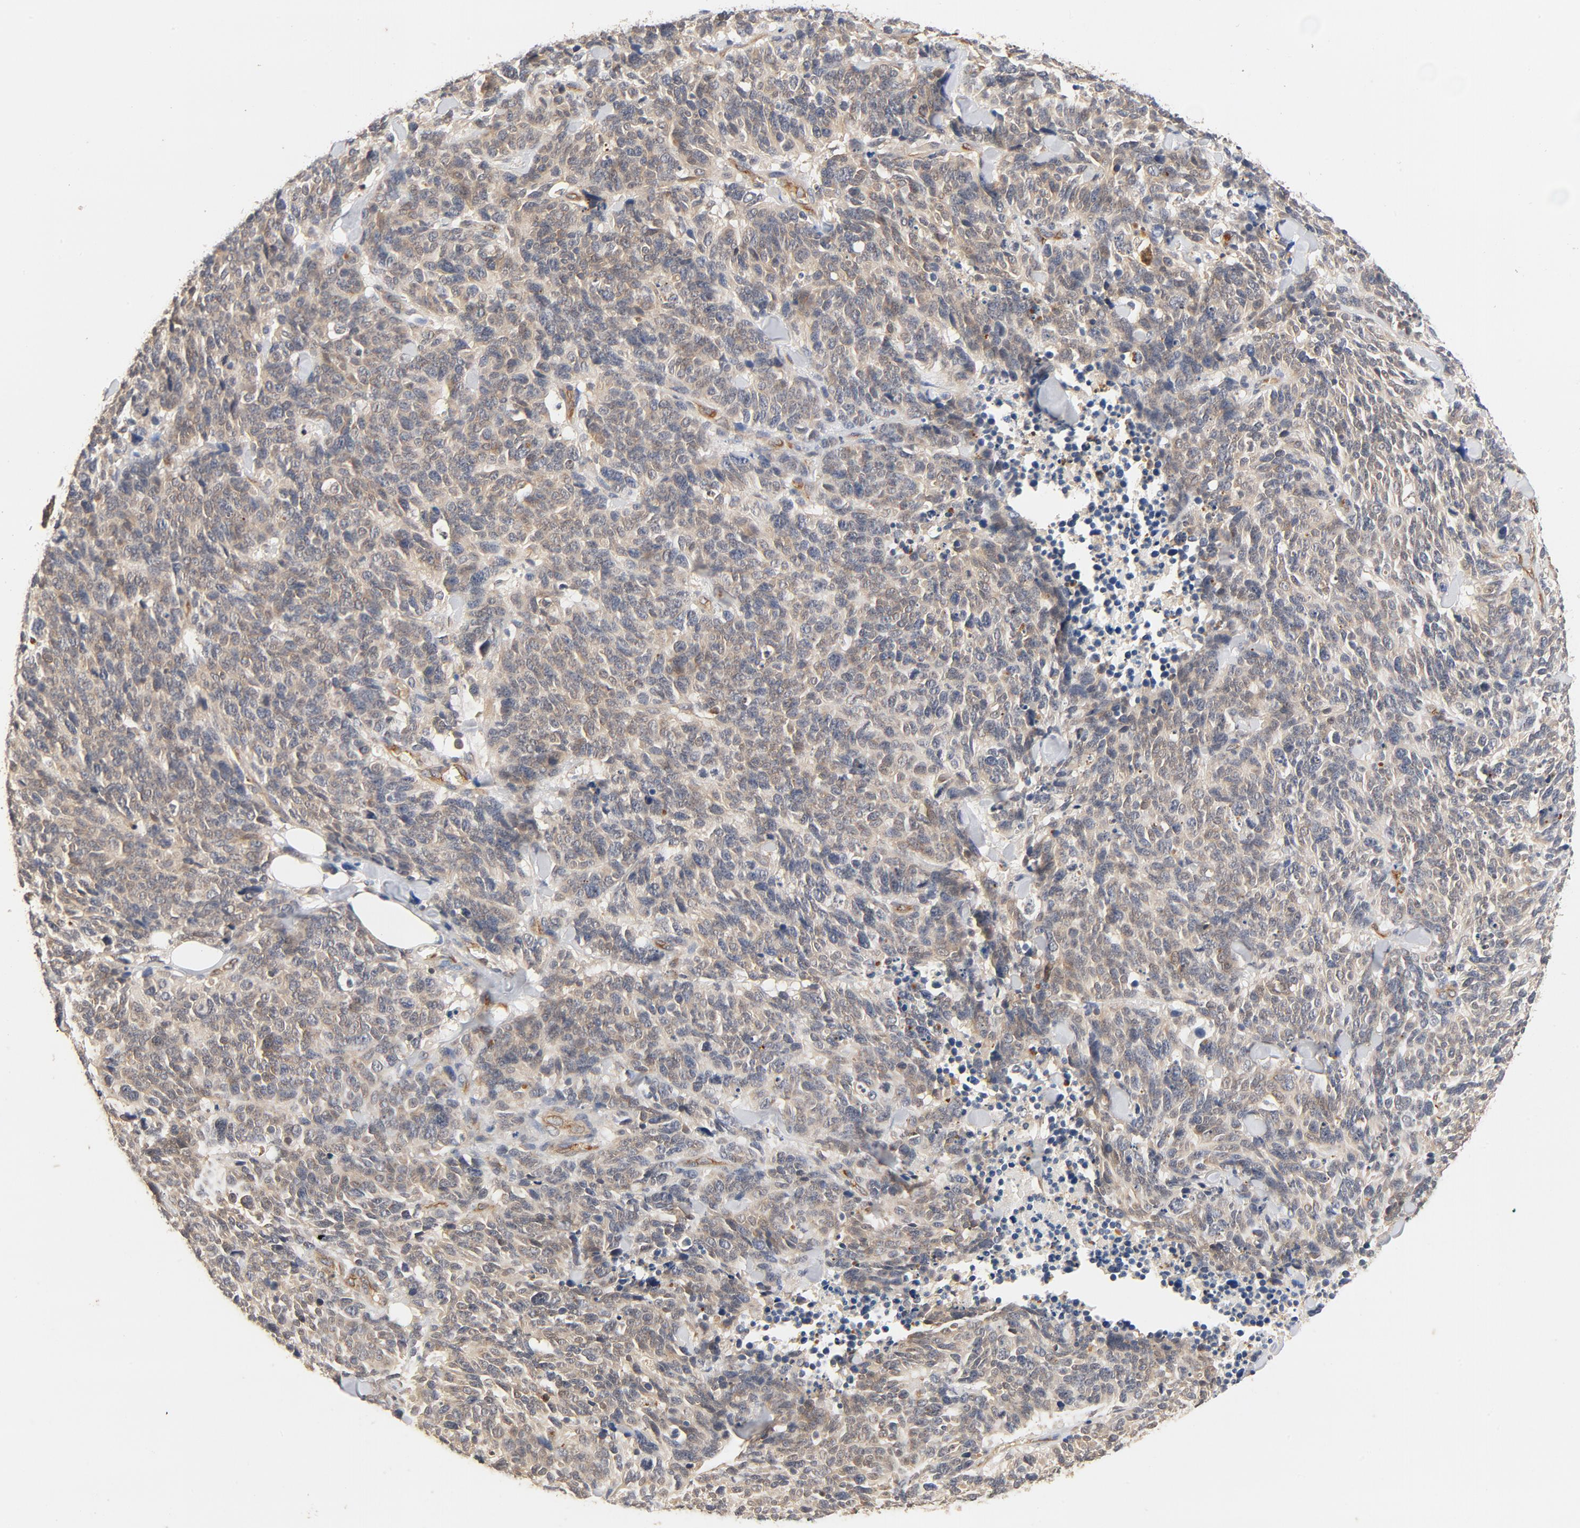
{"staining": {"intensity": "weak", "quantity": ">75%", "location": "cytoplasmic/membranous"}, "tissue": "lung cancer", "cell_type": "Tumor cells", "image_type": "cancer", "snomed": [{"axis": "morphology", "description": "Neoplasm, malignant, NOS"}, {"axis": "topography", "description": "Lung"}], "caption": "IHC histopathology image of neoplastic tissue: human malignant neoplasm (lung) stained using immunohistochemistry reveals low levels of weak protein expression localized specifically in the cytoplasmic/membranous of tumor cells, appearing as a cytoplasmic/membranous brown color.", "gene": "UBE2J1", "patient": {"sex": "female", "age": 58}}